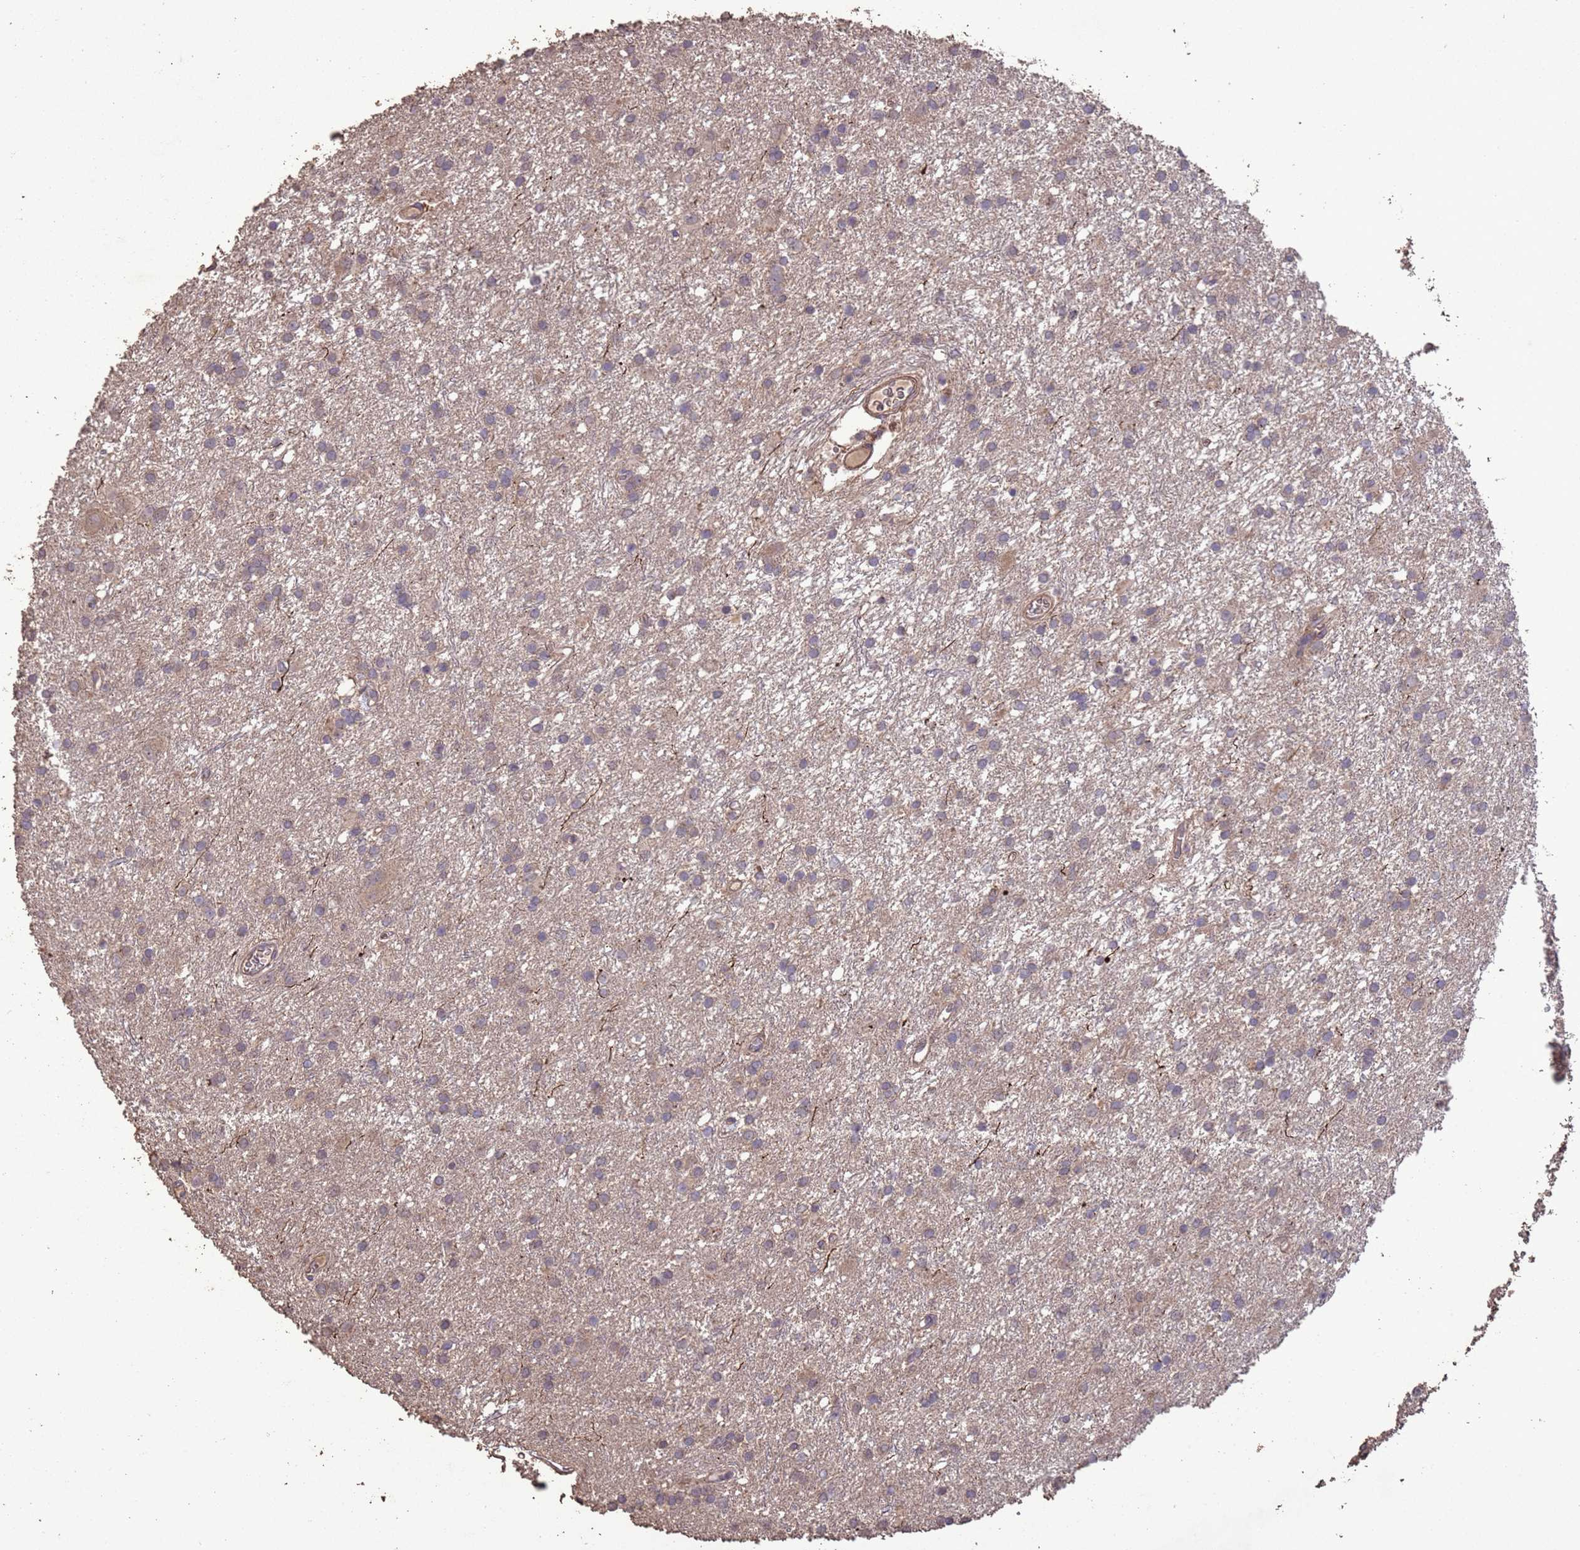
{"staining": {"intensity": "weak", "quantity": "<25%", "location": "cytoplasmic/membranous"}, "tissue": "glioma", "cell_type": "Tumor cells", "image_type": "cancer", "snomed": [{"axis": "morphology", "description": "Glioma, malignant, High grade"}, {"axis": "topography", "description": "Brain"}], "caption": "Photomicrograph shows no significant protein staining in tumor cells of malignant glioma (high-grade). (DAB (3,3'-diaminobenzidine) immunohistochemistry (IHC) with hematoxylin counter stain).", "gene": "SLC9B2", "patient": {"sex": "female", "age": 50}}